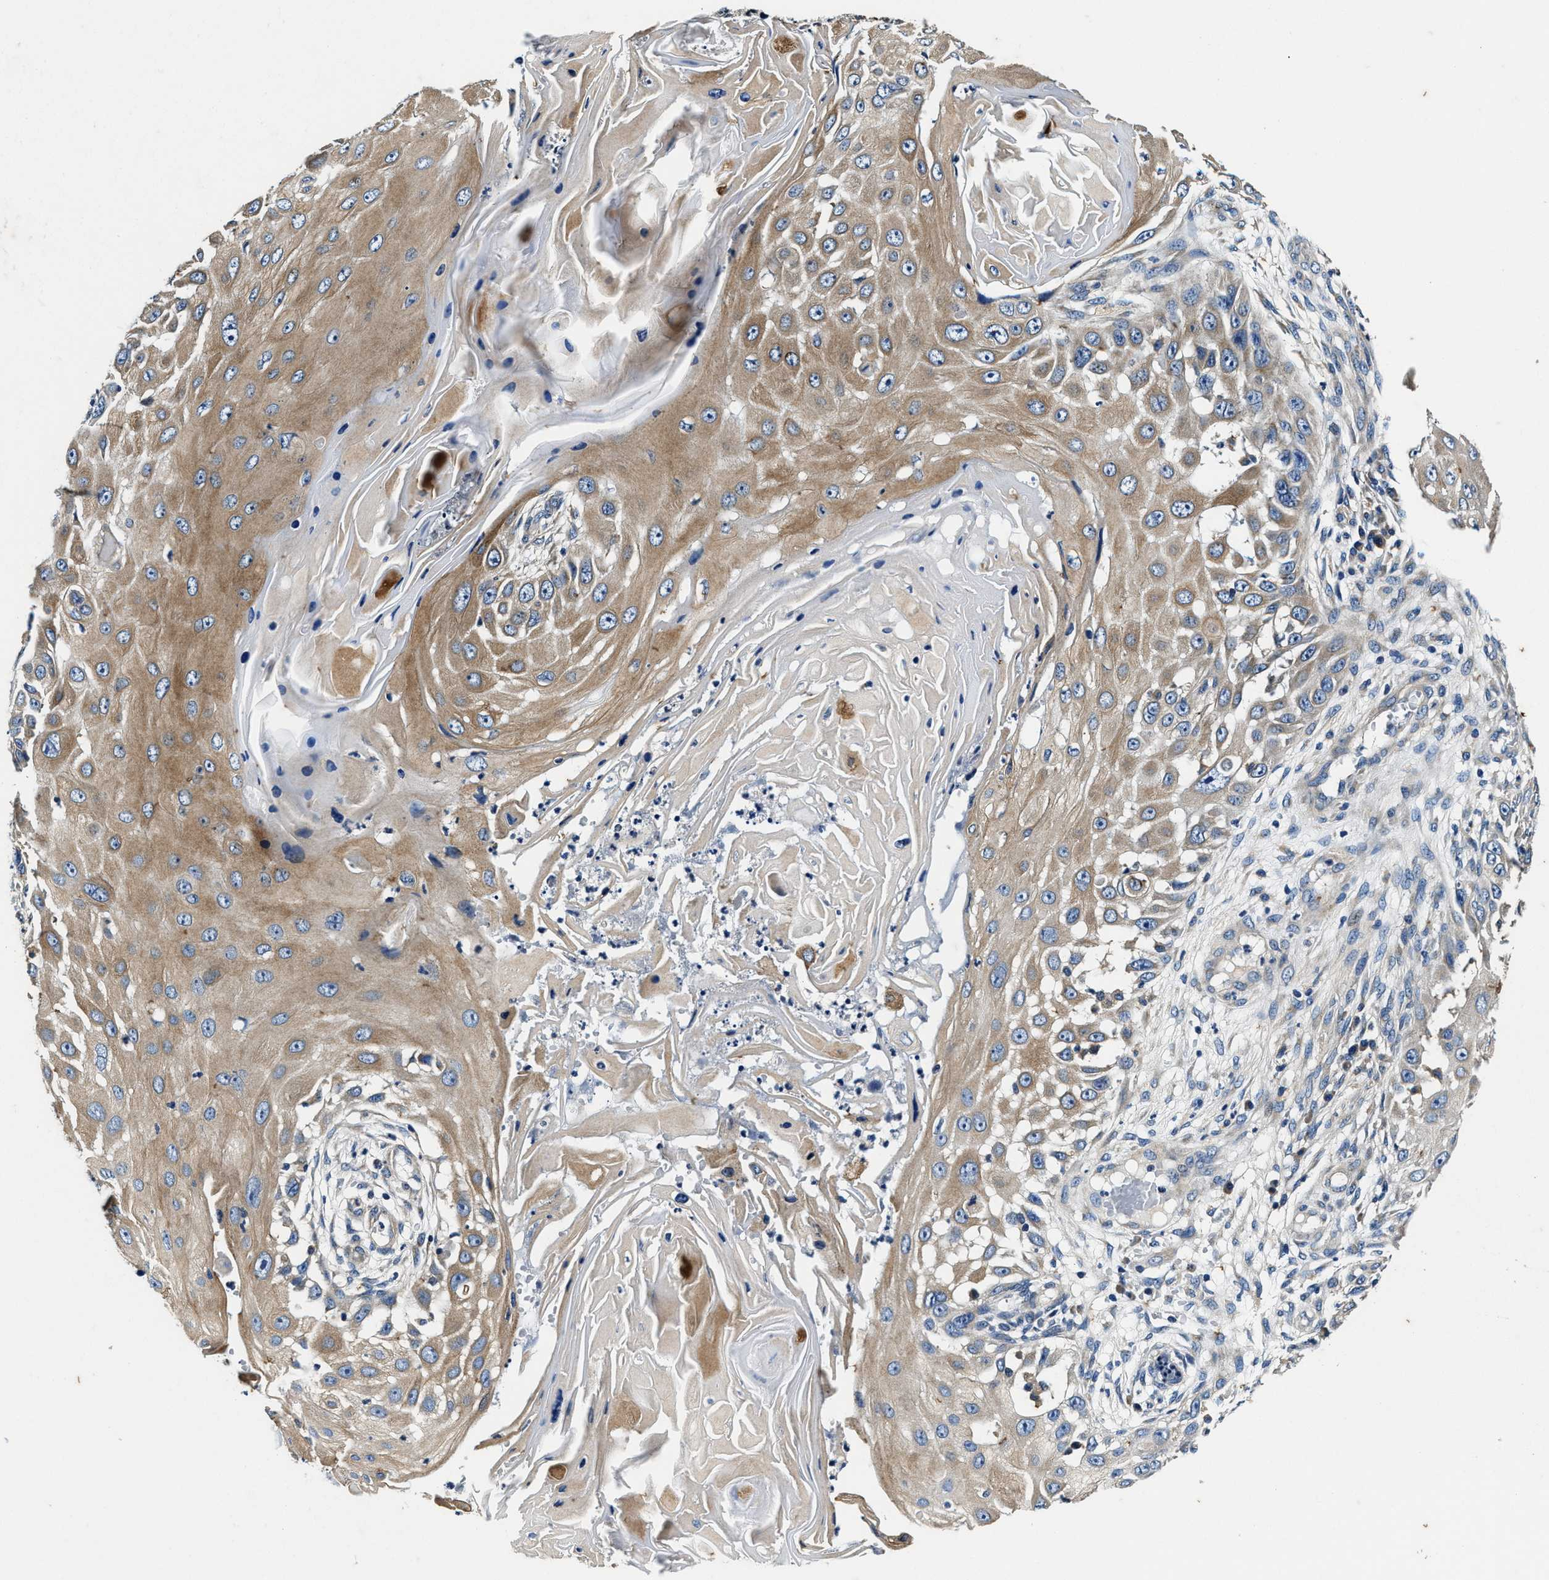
{"staining": {"intensity": "moderate", "quantity": "25%-75%", "location": "cytoplasmic/membranous"}, "tissue": "skin cancer", "cell_type": "Tumor cells", "image_type": "cancer", "snomed": [{"axis": "morphology", "description": "Squamous cell carcinoma, NOS"}, {"axis": "topography", "description": "Skin"}], "caption": "The histopathology image exhibits staining of skin cancer, revealing moderate cytoplasmic/membranous protein positivity (brown color) within tumor cells.", "gene": "PI4KB", "patient": {"sex": "female", "age": 44}}